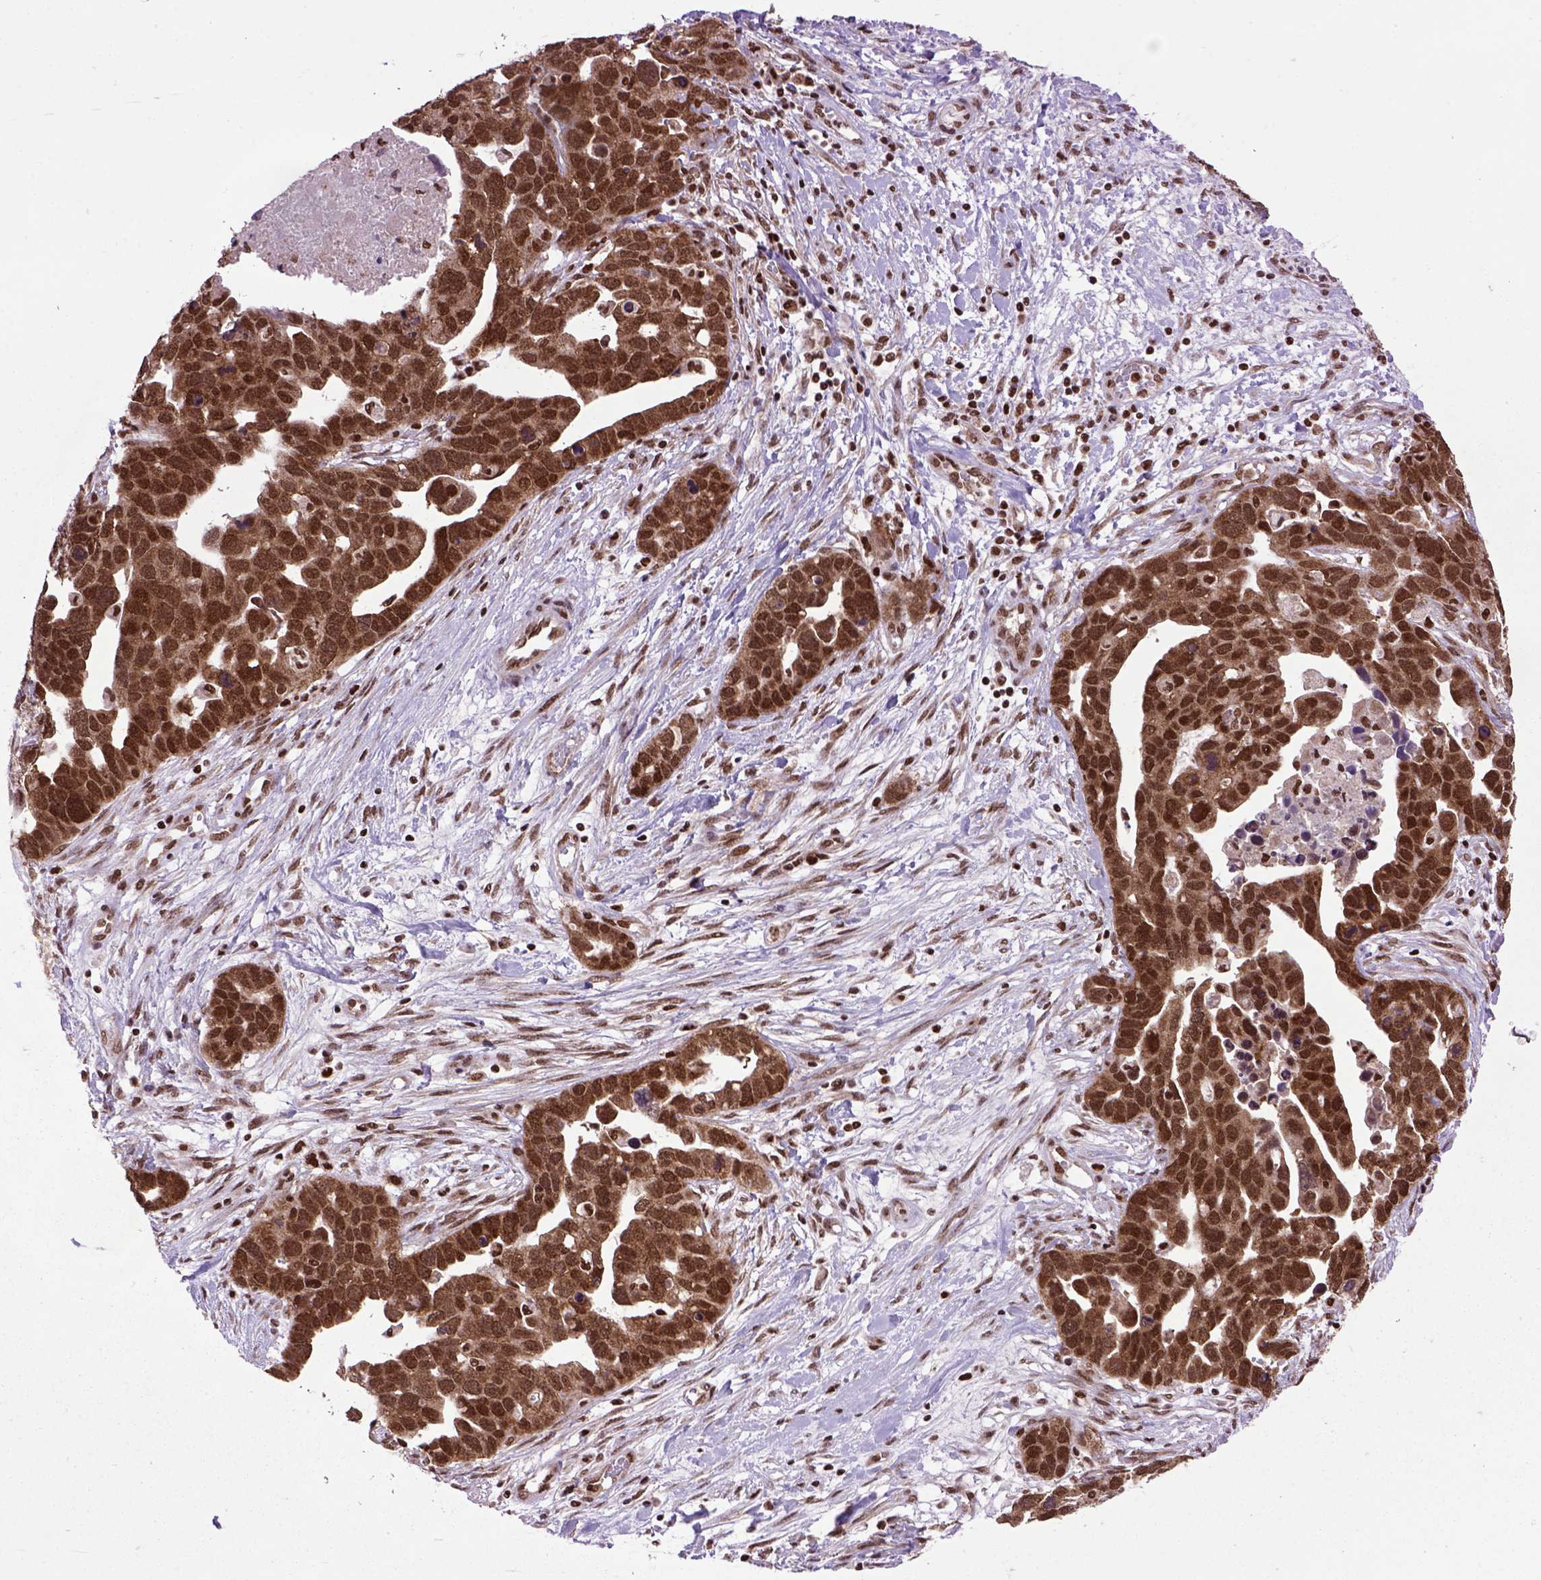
{"staining": {"intensity": "strong", "quantity": ">75%", "location": "cytoplasmic/membranous,nuclear"}, "tissue": "ovarian cancer", "cell_type": "Tumor cells", "image_type": "cancer", "snomed": [{"axis": "morphology", "description": "Cystadenocarcinoma, serous, NOS"}, {"axis": "topography", "description": "Ovary"}], "caption": "Serous cystadenocarcinoma (ovarian) was stained to show a protein in brown. There is high levels of strong cytoplasmic/membranous and nuclear positivity in about >75% of tumor cells.", "gene": "CELF1", "patient": {"sex": "female", "age": 54}}